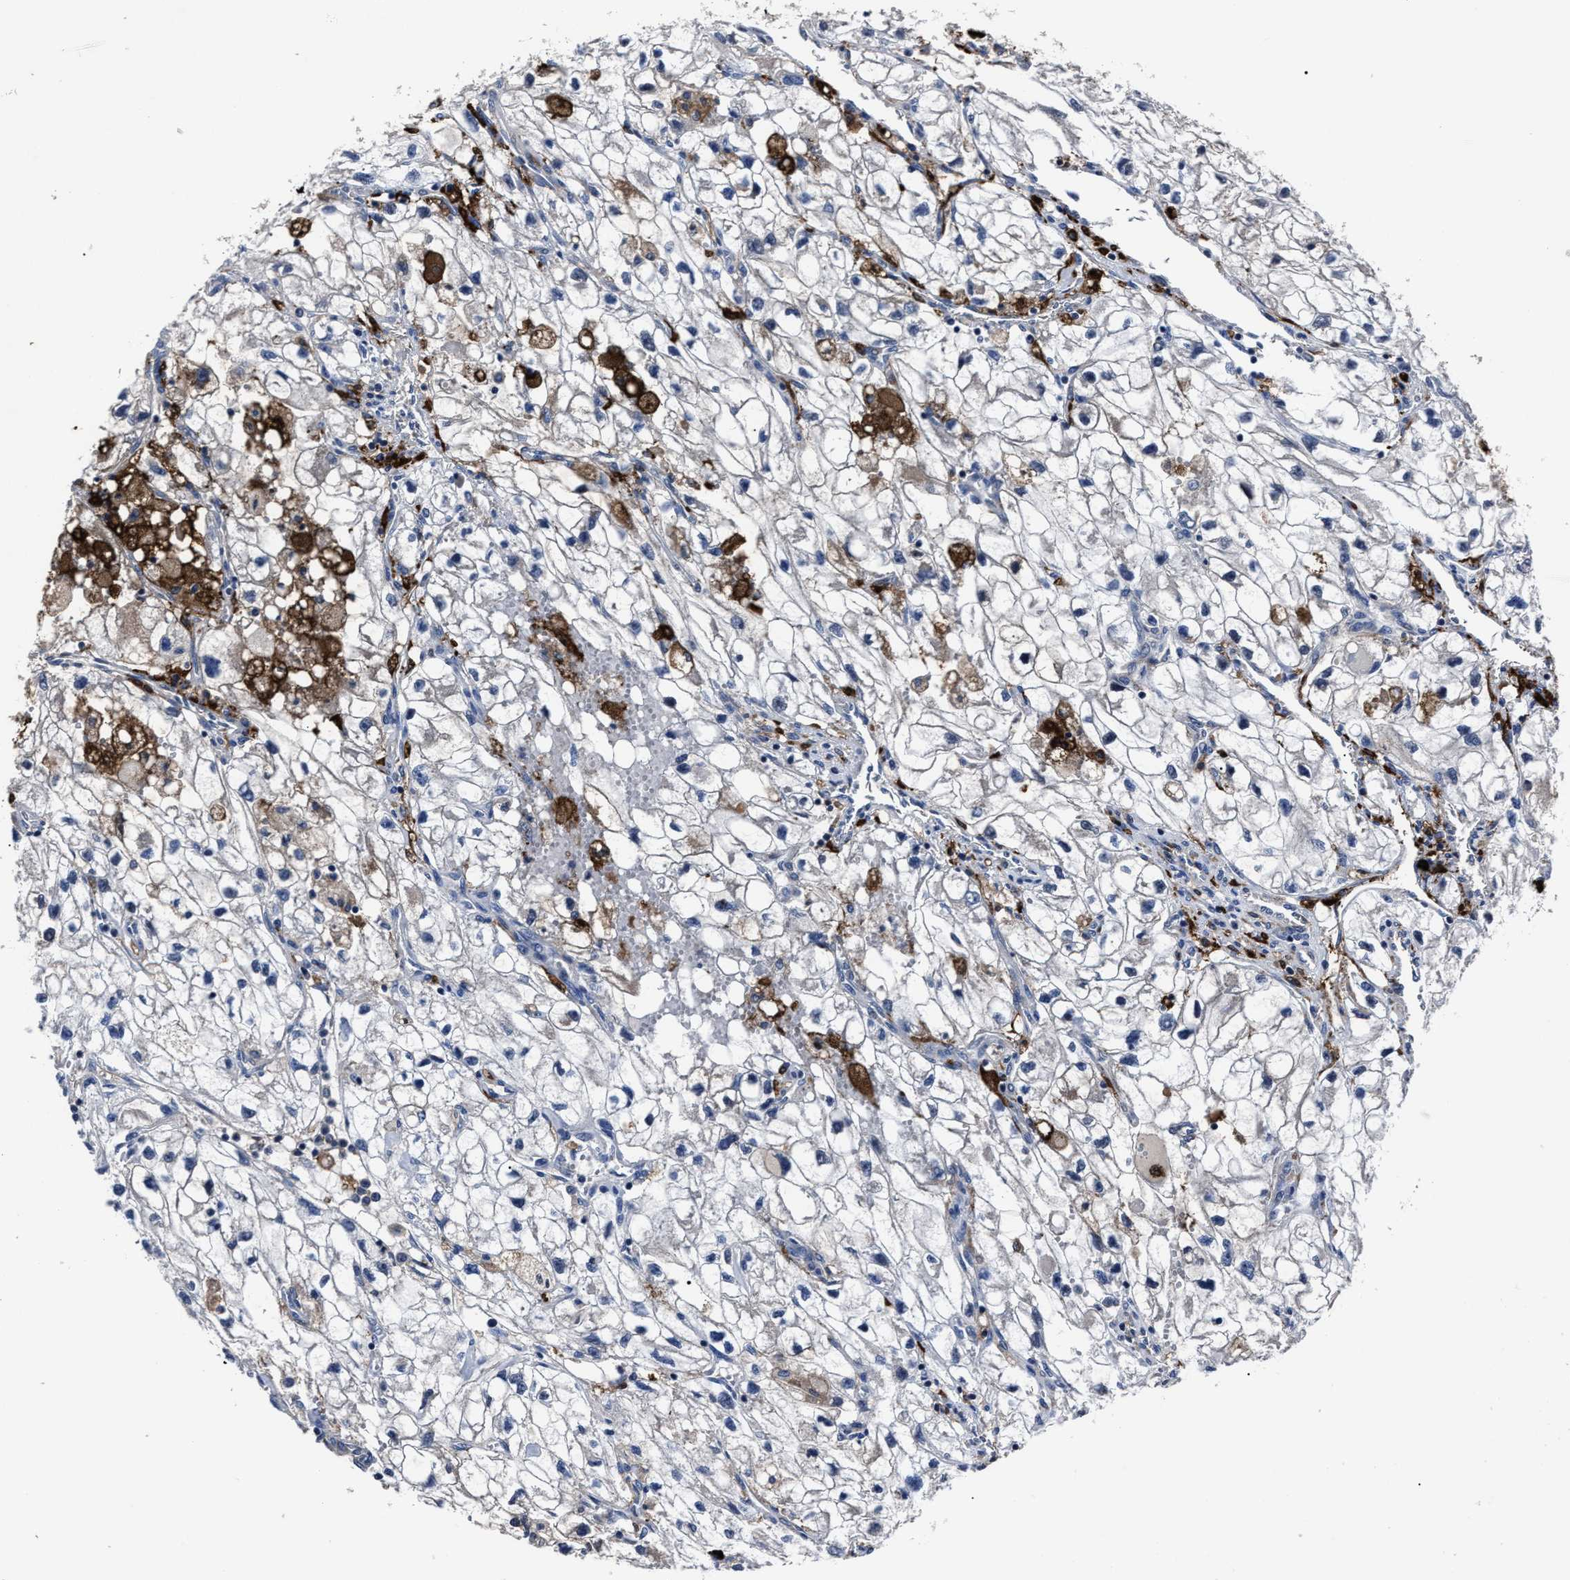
{"staining": {"intensity": "negative", "quantity": "none", "location": "none"}, "tissue": "renal cancer", "cell_type": "Tumor cells", "image_type": "cancer", "snomed": [{"axis": "morphology", "description": "Adenocarcinoma, NOS"}, {"axis": "topography", "description": "Kidney"}], "caption": "High magnification brightfield microscopy of renal cancer (adenocarcinoma) stained with DAB (brown) and counterstained with hematoxylin (blue): tumor cells show no significant expression.", "gene": "RSBN1L", "patient": {"sex": "female", "age": 70}}